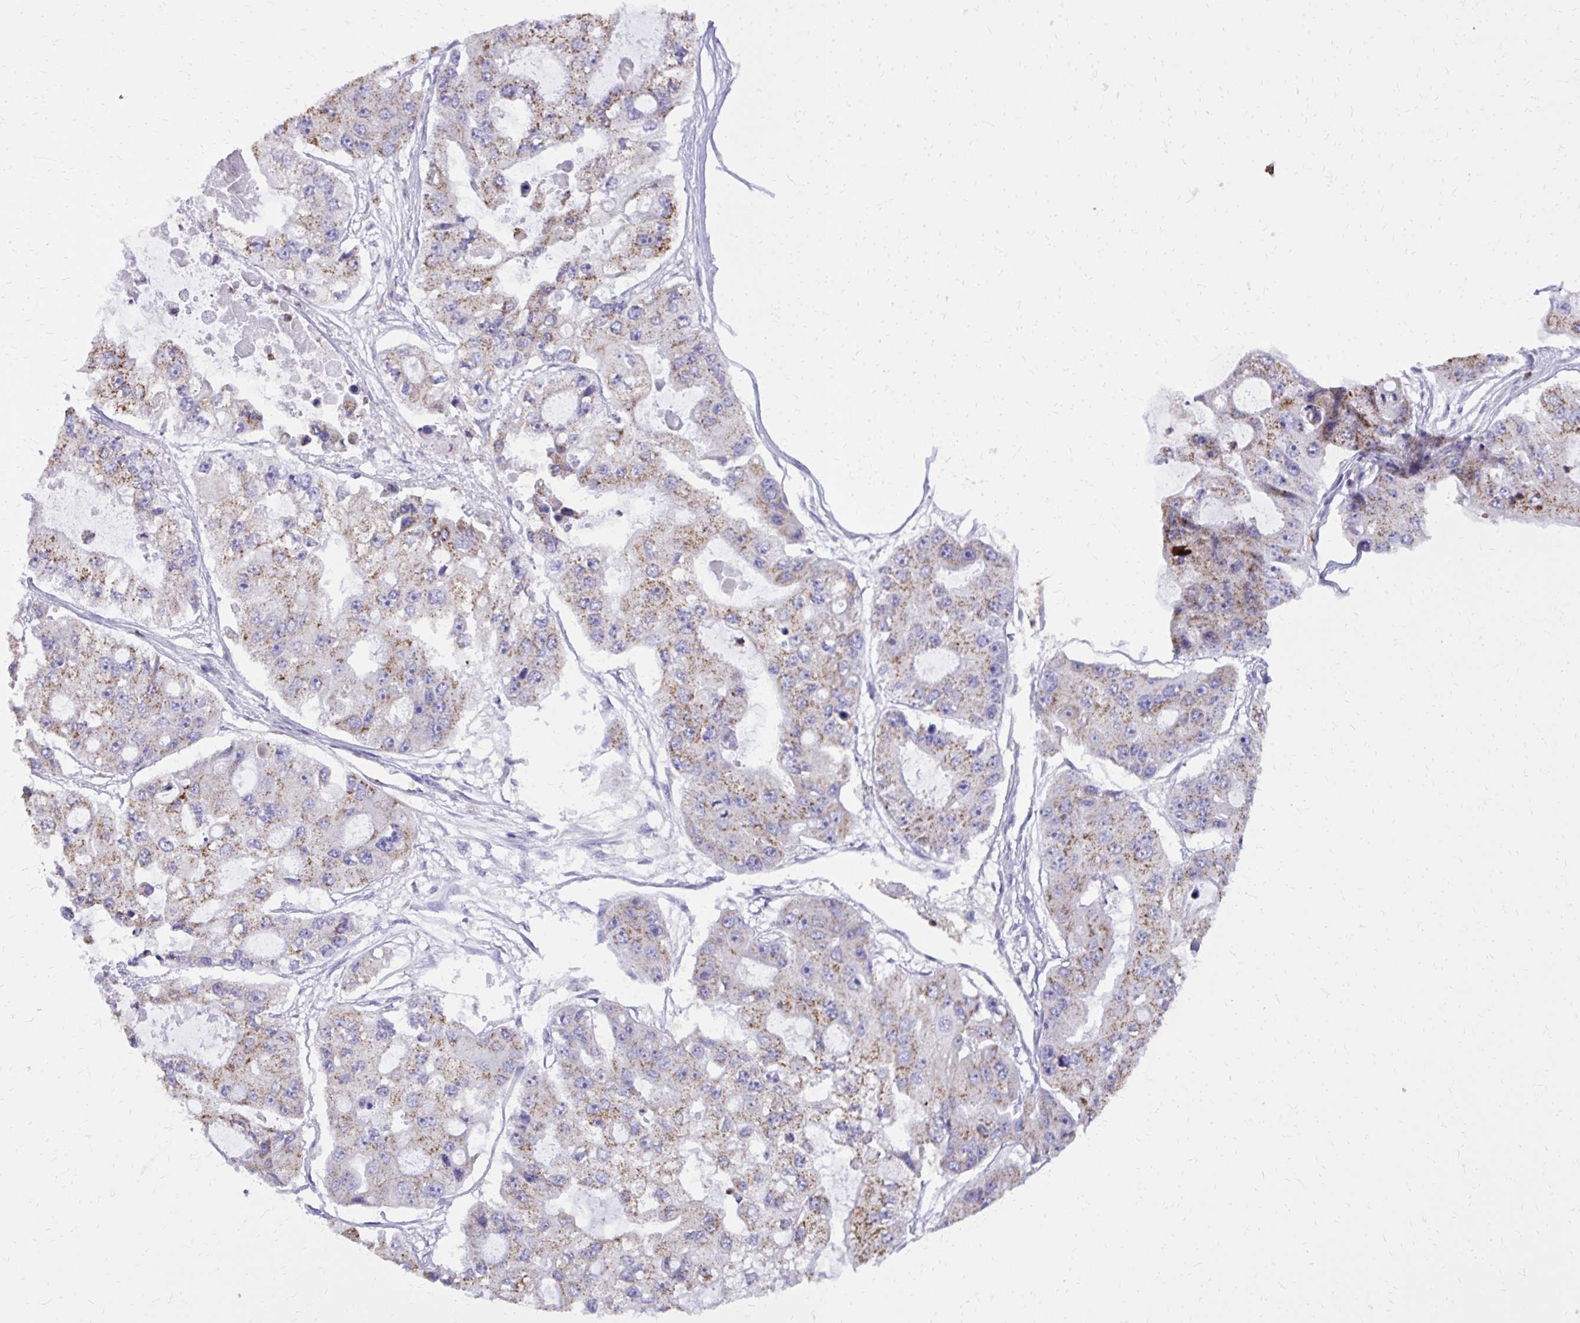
{"staining": {"intensity": "moderate", "quantity": "25%-75%", "location": "cytoplasmic/membranous"}, "tissue": "ovarian cancer", "cell_type": "Tumor cells", "image_type": "cancer", "snomed": [{"axis": "morphology", "description": "Cystadenocarcinoma, serous, NOS"}, {"axis": "topography", "description": "Ovary"}], "caption": "A brown stain shows moderate cytoplasmic/membranous positivity of a protein in human ovarian serous cystadenocarcinoma tumor cells. (DAB = brown stain, brightfield microscopy at high magnification).", "gene": "CAT", "patient": {"sex": "female", "age": 56}}